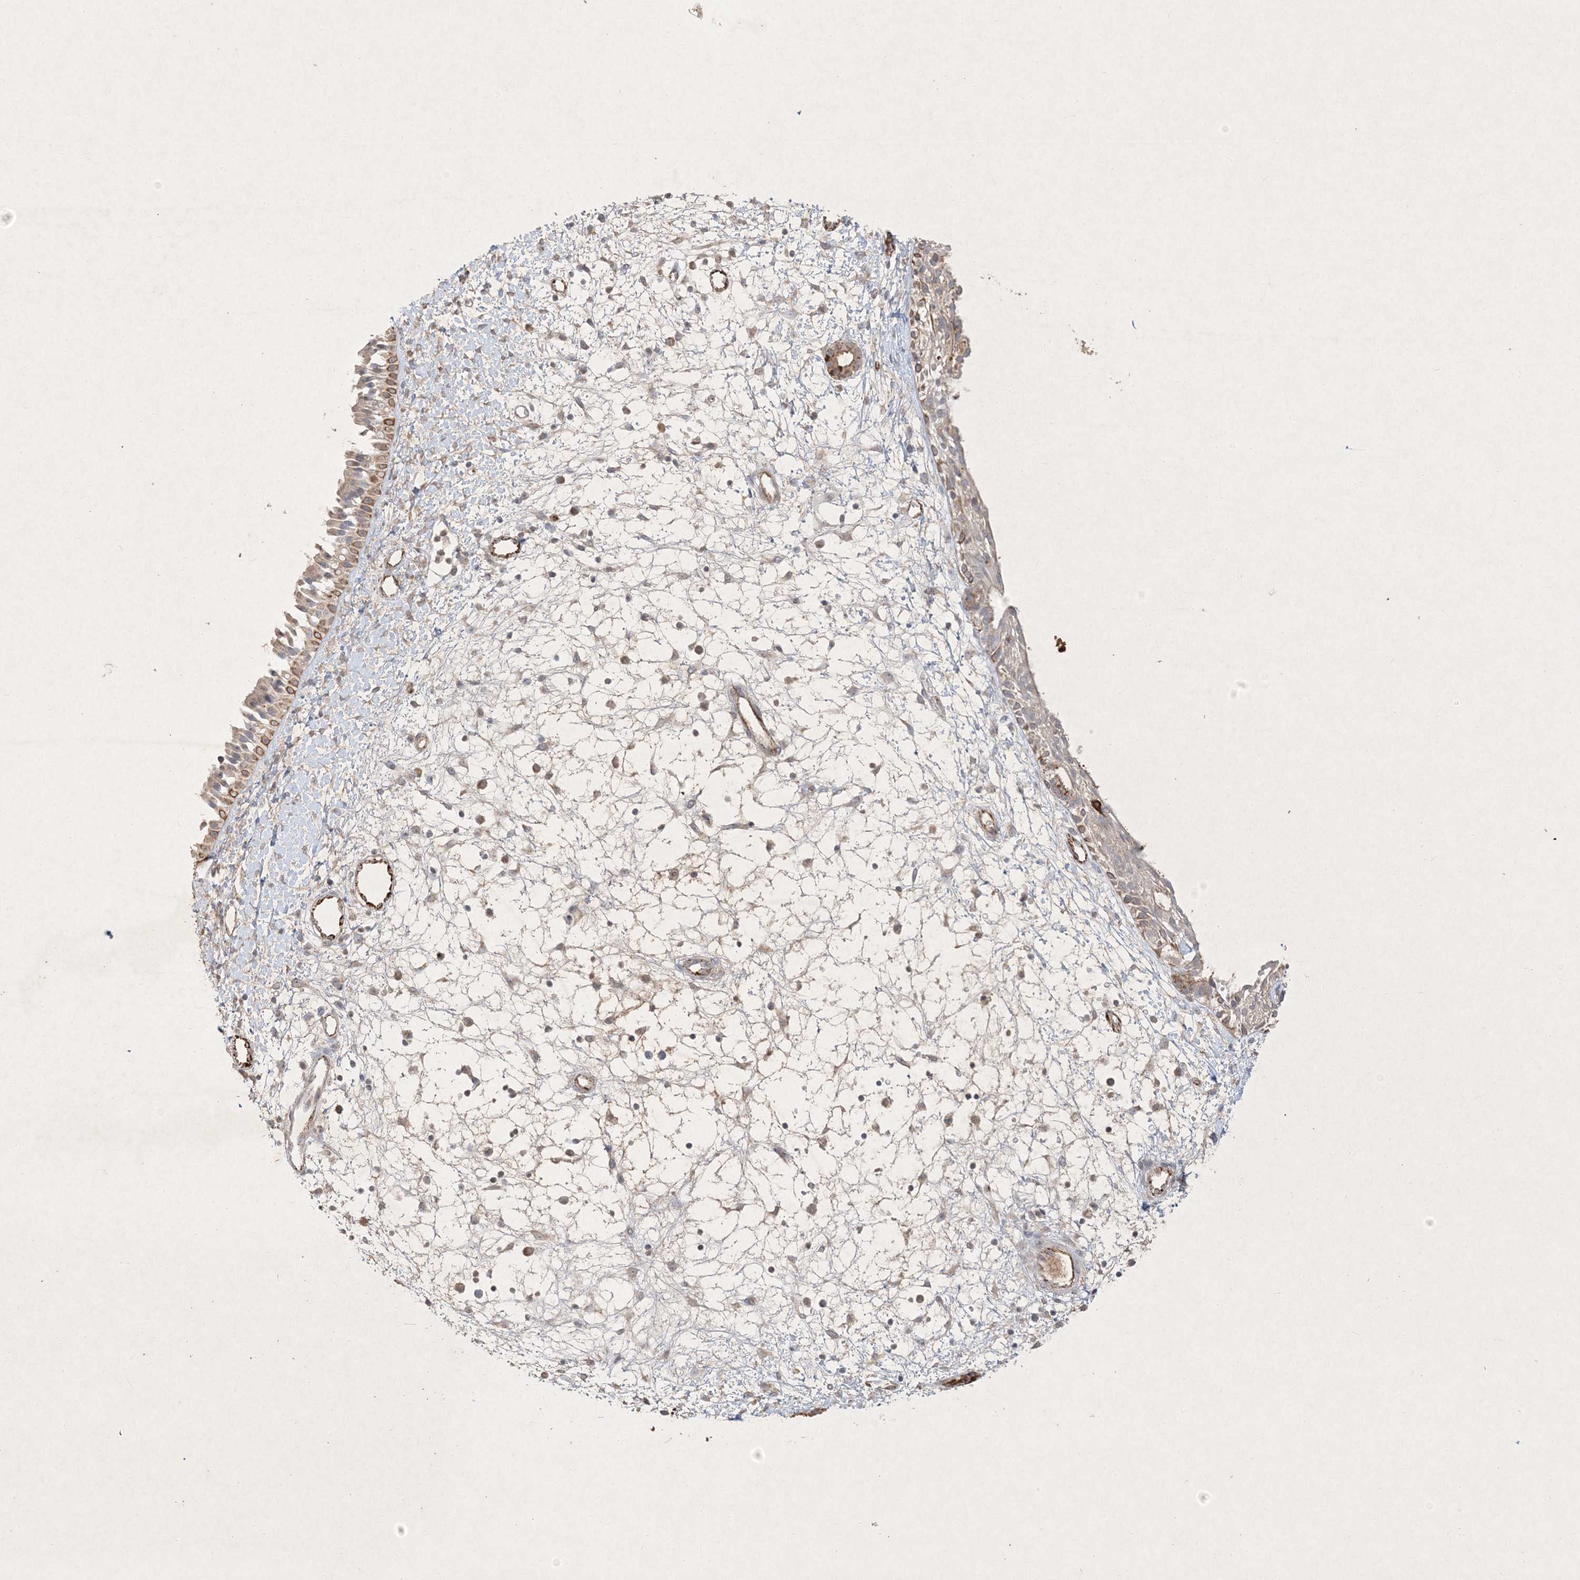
{"staining": {"intensity": "moderate", "quantity": "<25%", "location": "cytoplasmic/membranous"}, "tissue": "nasopharynx", "cell_type": "Respiratory epithelial cells", "image_type": "normal", "snomed": [{"axis": "morphology", "description": "Normal tissue, NOS"}, {"axis": "topography", "description": "Nasopharynx"}], "caption": "This histopathology image exhibits IHC staining of normal nasopharynx, with low moderate cytoplasmic/membranous positivity in about <25% of respiratory epithelial cells.", "gene": "PRSS36", "patient": {"sex": "male", "age": 22}}